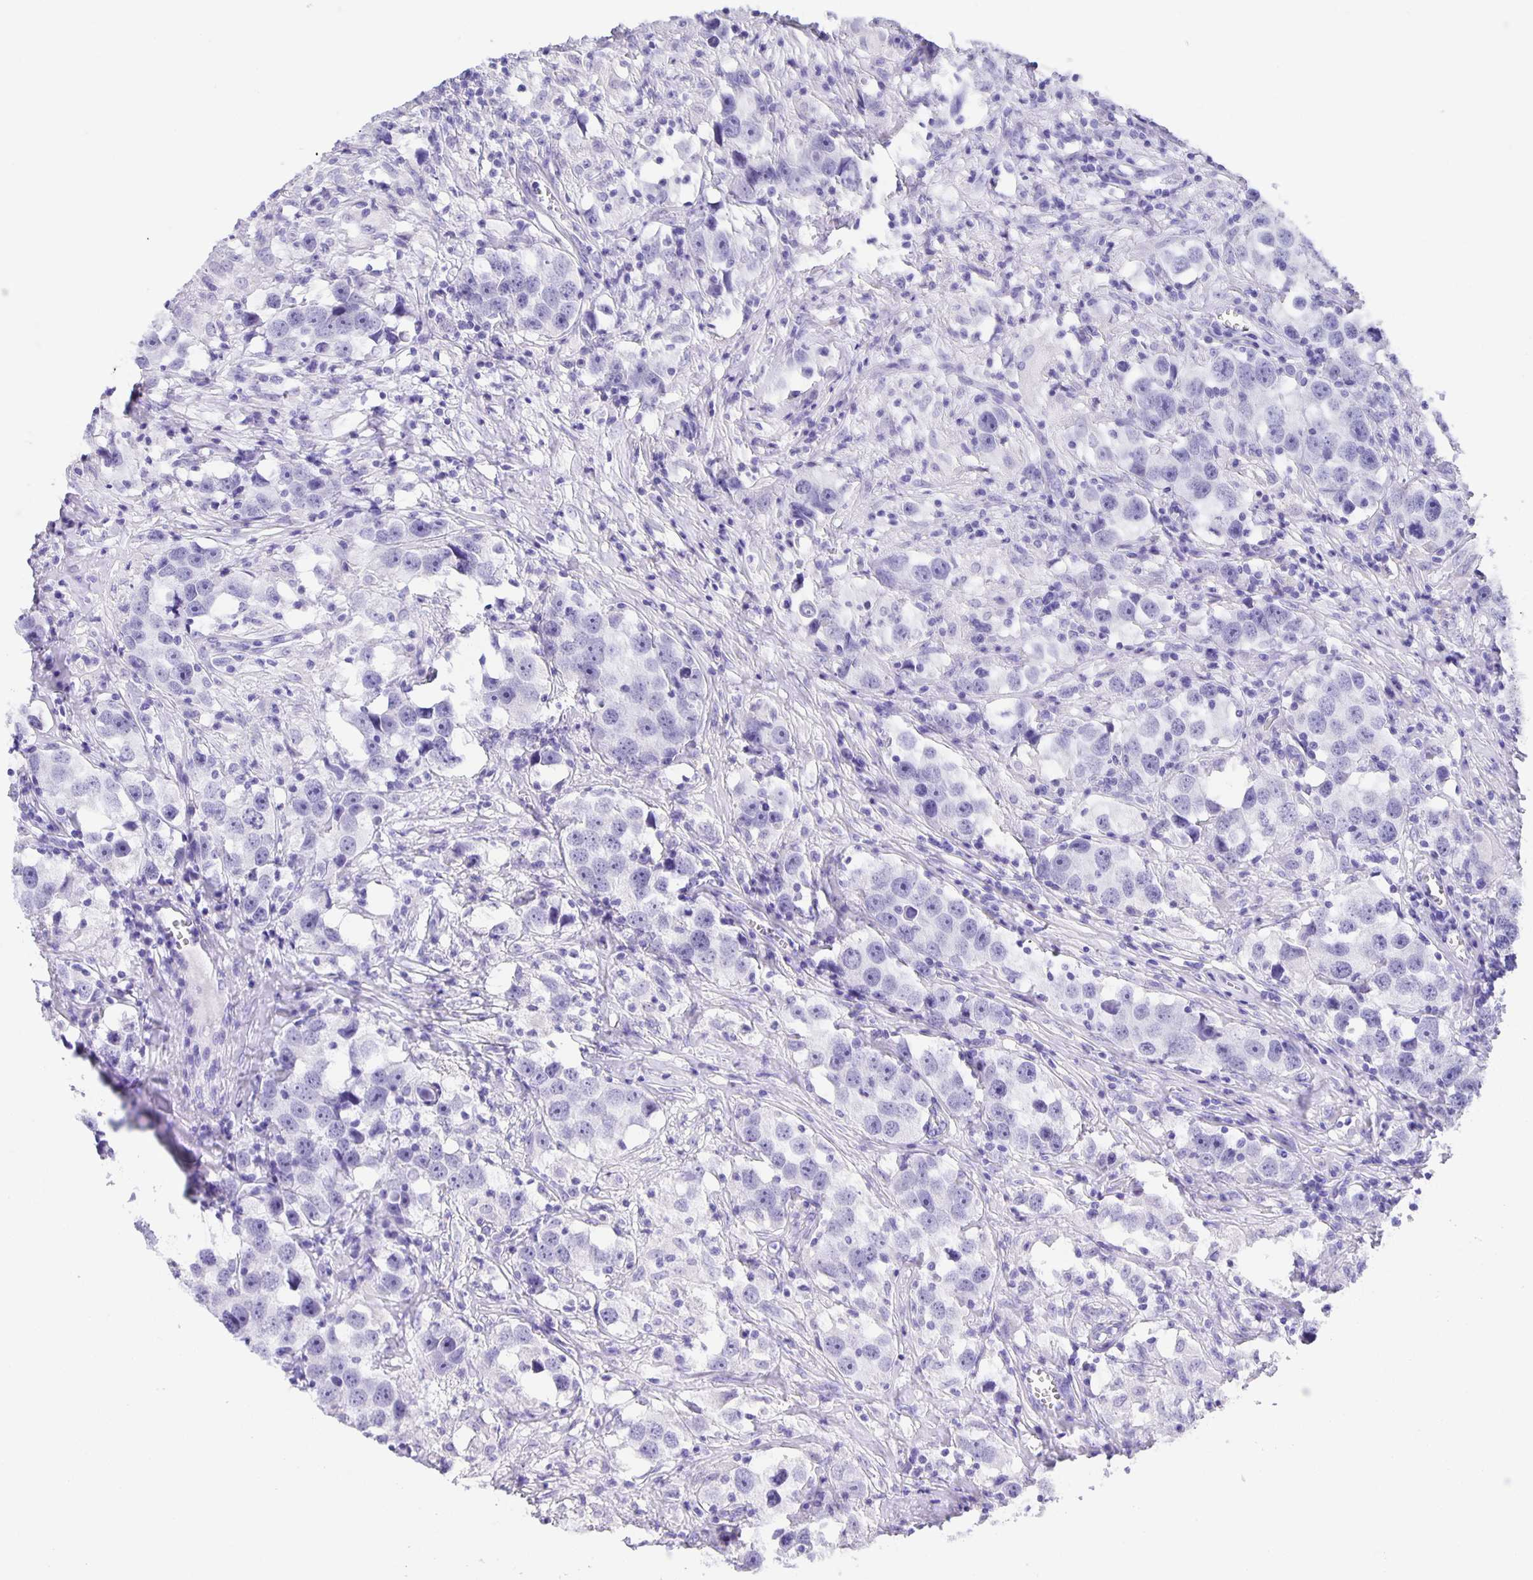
{"staining": {"intensity": "negative", "quantity": "none", "location": "none"}, "tissue": "testis cancer", "cell_type": "Tumor cells", "image_type": "cancer", "snomed": [{"axis": "morphology", "description": "Seminoma, NOS"}, {"axis": "topography", "description": "Testis"}], "caption": "This image is of testis seminoma stained with immunohistochemistry (IHC) to label a protein in brown with the nuclei are counter-stained blue. There is no expression in tumor cells. (IHC, brightfield microscopy, high magnification).", "gene": "GUCA2A", "patient": {"sex": "male", "age": 49}}